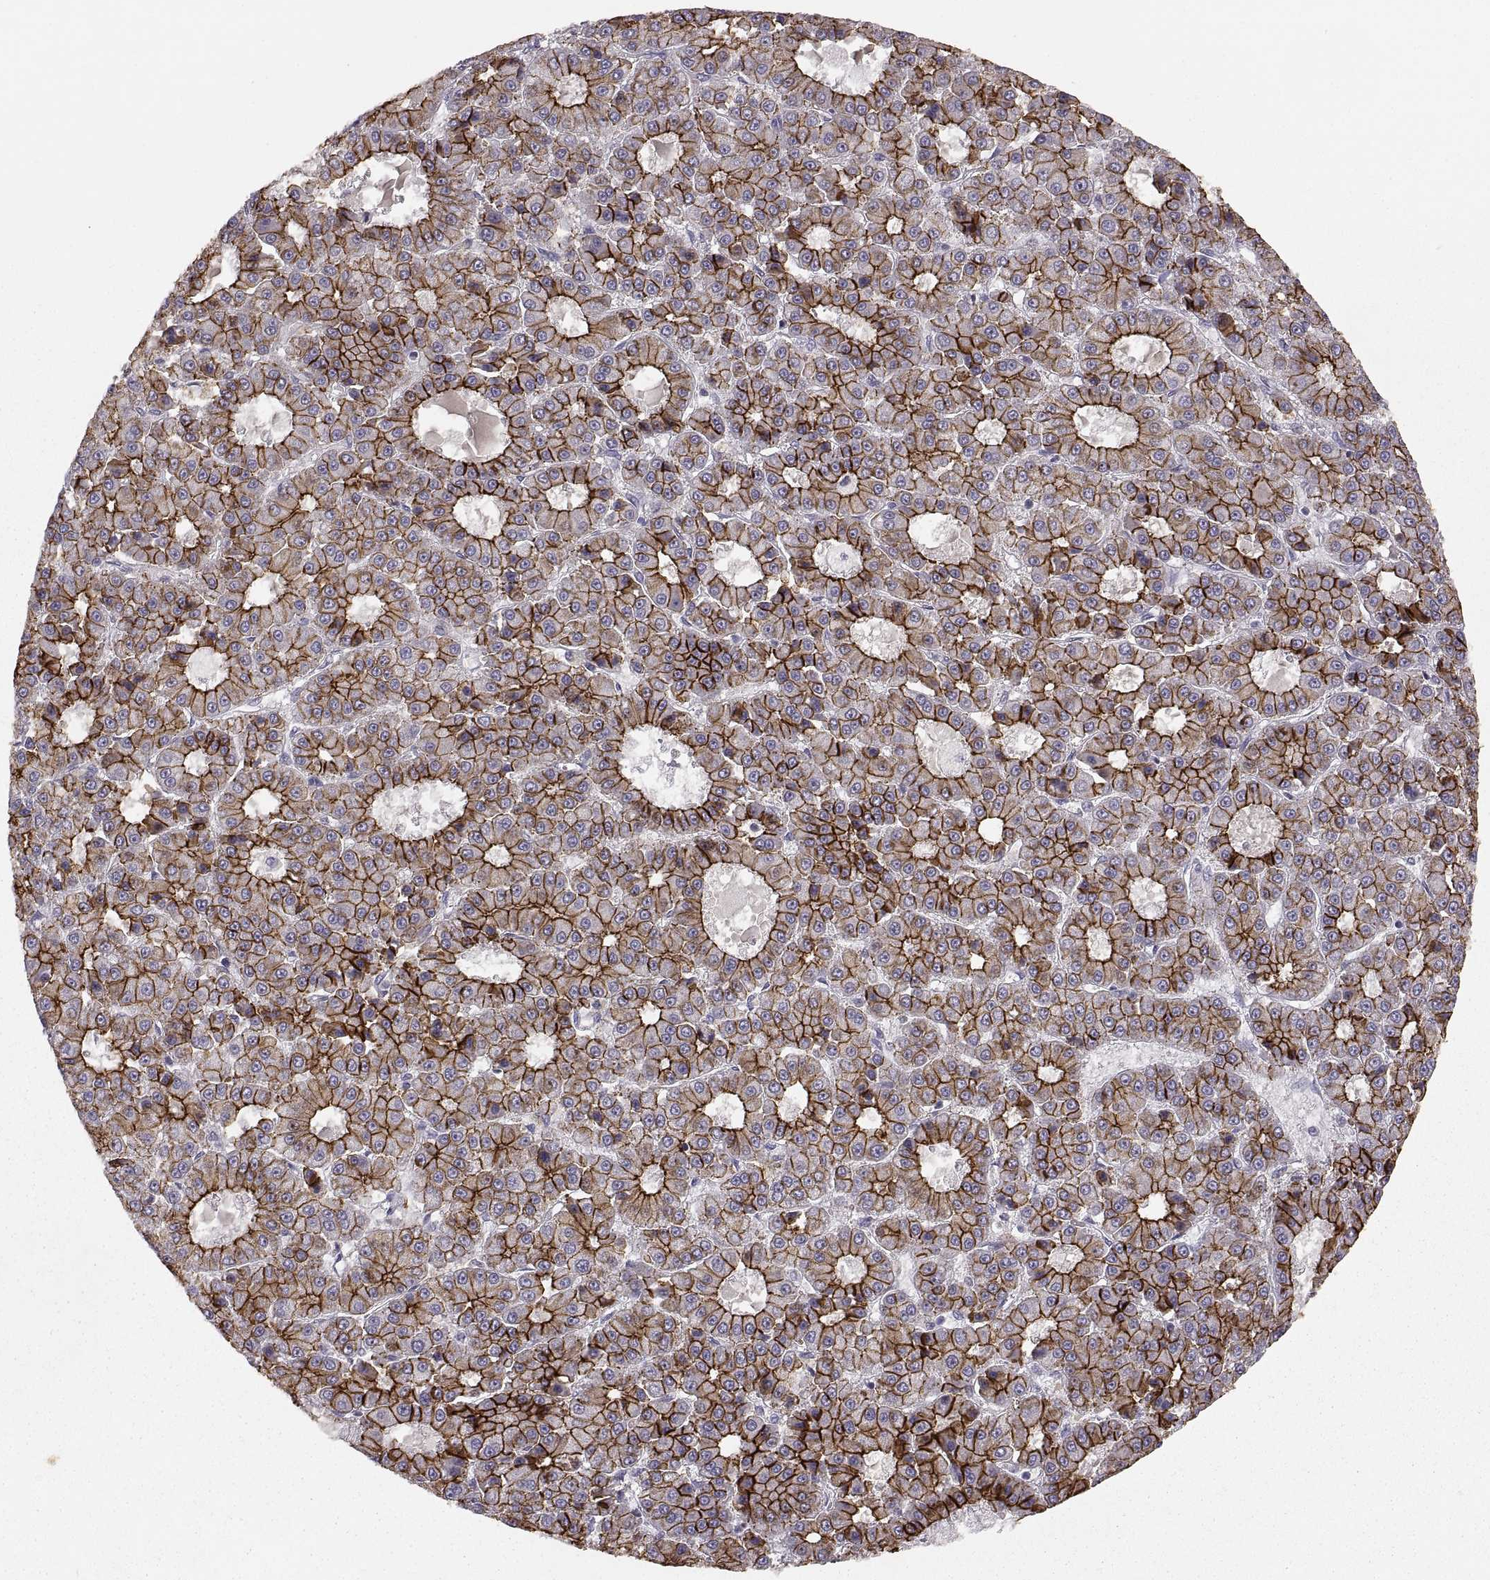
{"staining": {"intensity": "strong", "quantity": "25%-75%", "location": "cytoplasmic/membranous"}, "tissue": "liver cancer", "cell_type": "Tumor cells", "image_type": "cancer", "snomed": [{"axis": "morphology", "description": "Carcinoma, Hepatocellular, NOS"}, {"axis": "topography", "description": "Liver"}], "caption": "Liver cancer was stained to show a protein in brown. There is high levels of strong cytoplasmic/membranous staining in approximately 25%-75% of tumor cells. The staining was performed using DAB, with brown indicating positive protein expression. Nuclei are stained blue with hematoxylin.", "gene": "CDH2", "patient": {"sex": "male", "age": 70}}